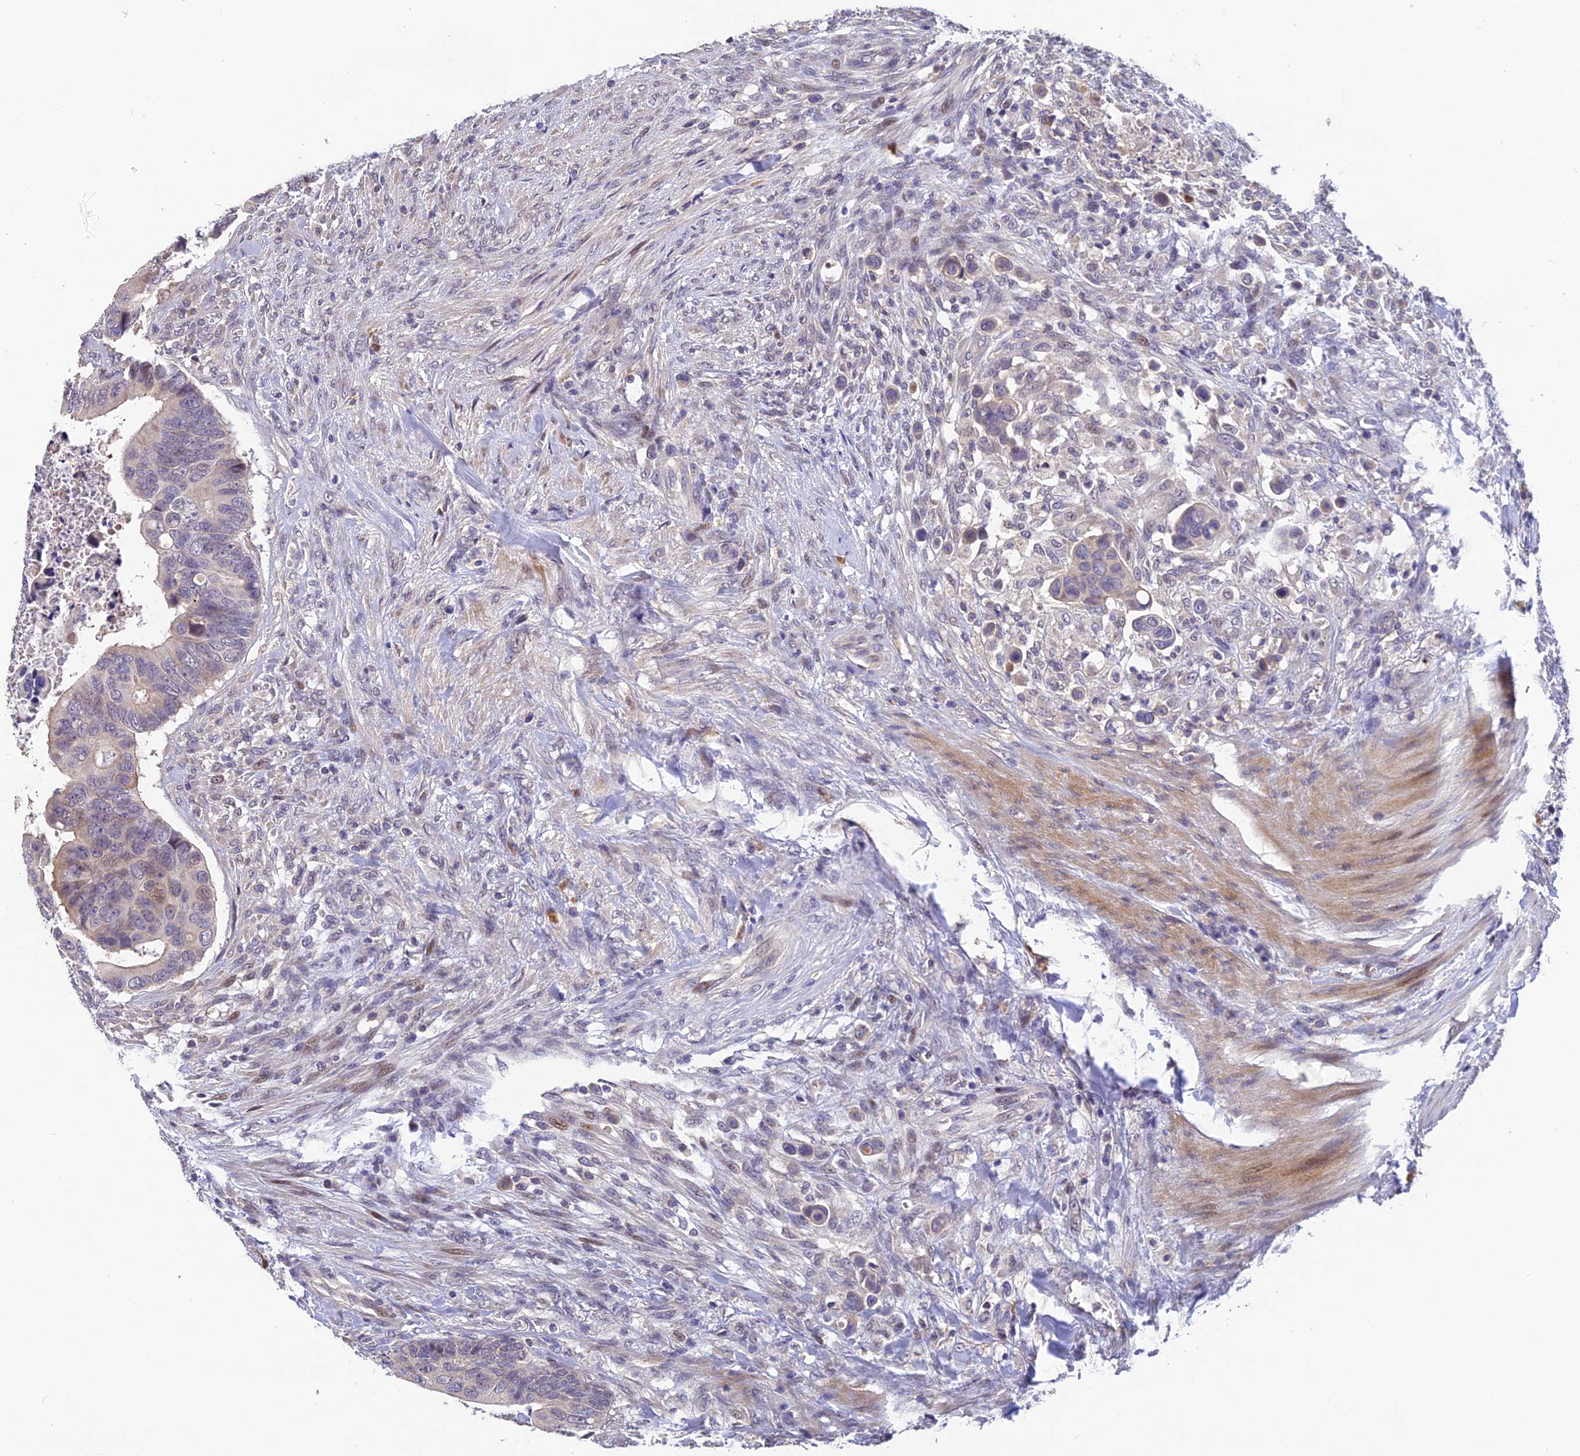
{"staining": {"intensity": "negative", "quantity": "none", "location": "none"}, "tissue": "colorectal cancer", "cell_type": "Tumor cells", "image_type": "cancer", "snomed": [{"axis": "morphology", "description": "Adenocarcinoma, NOS"}, {"axis": "topography", "description": "Rectum"}], "caption": "The histopathology image shows no staining of tumor cells in colorectal adenocarcinoma.", "gene": "DENND5B", "patient": {"sex": "female", "age": 78}}